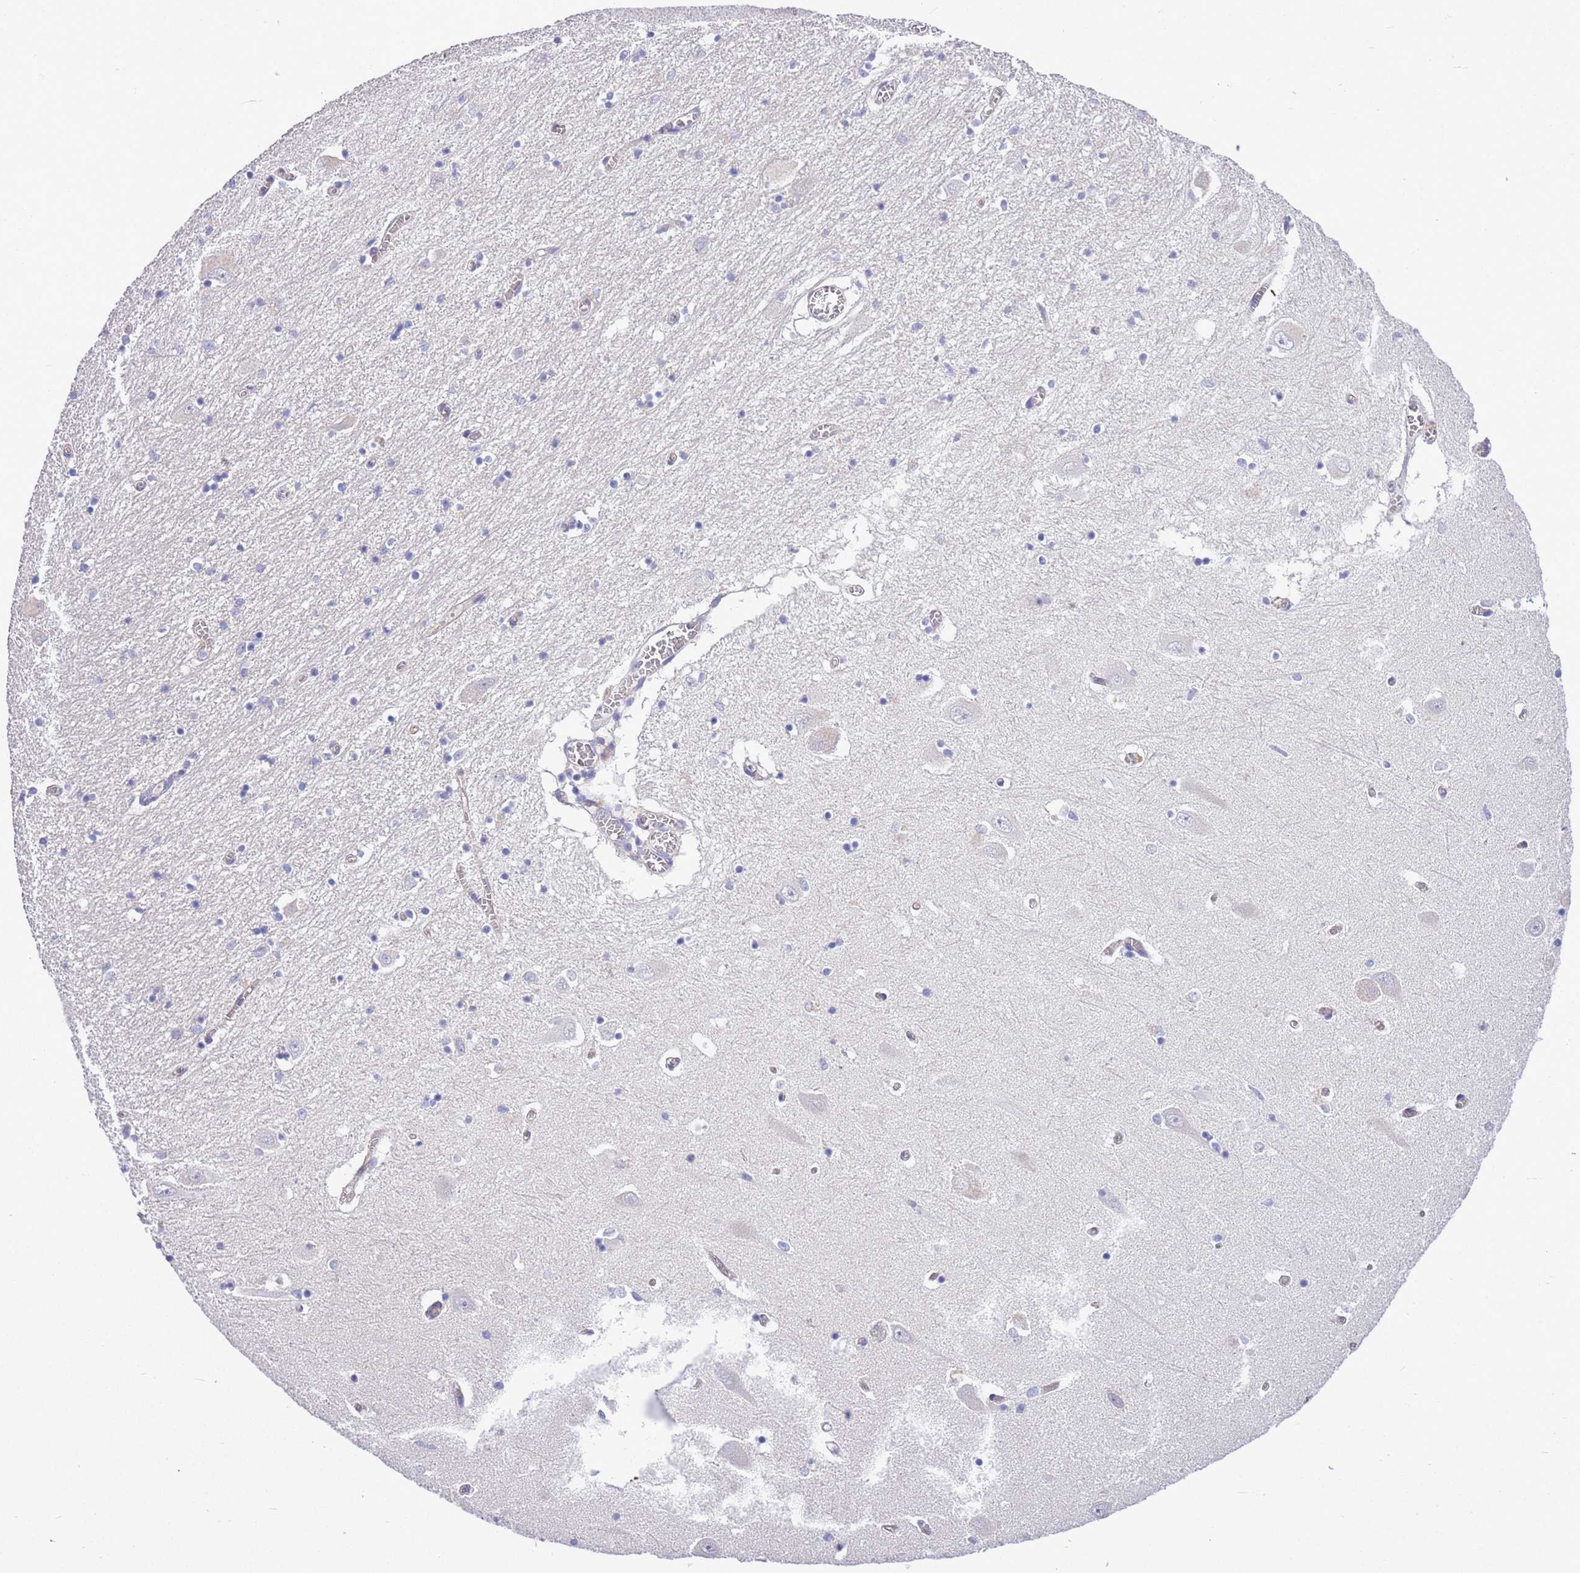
{"staining": {"intensity": "negative", "quantity": "none", "location": "none"}, "tissue": "hippocampus", "cell_type": "Glial cells", "image_type": "normal", "snomed": [{"axis": "morphology", "description": "Normal tissue, NOS"}, {"axis": "topography", "description": "Hippocampus"}], "caption": "This is an IHC micrograph of normal hippocampus. There is no staining in glial cells.", "gene": "BRMS1L", "patient": {"sex": "male", "age": 70}}